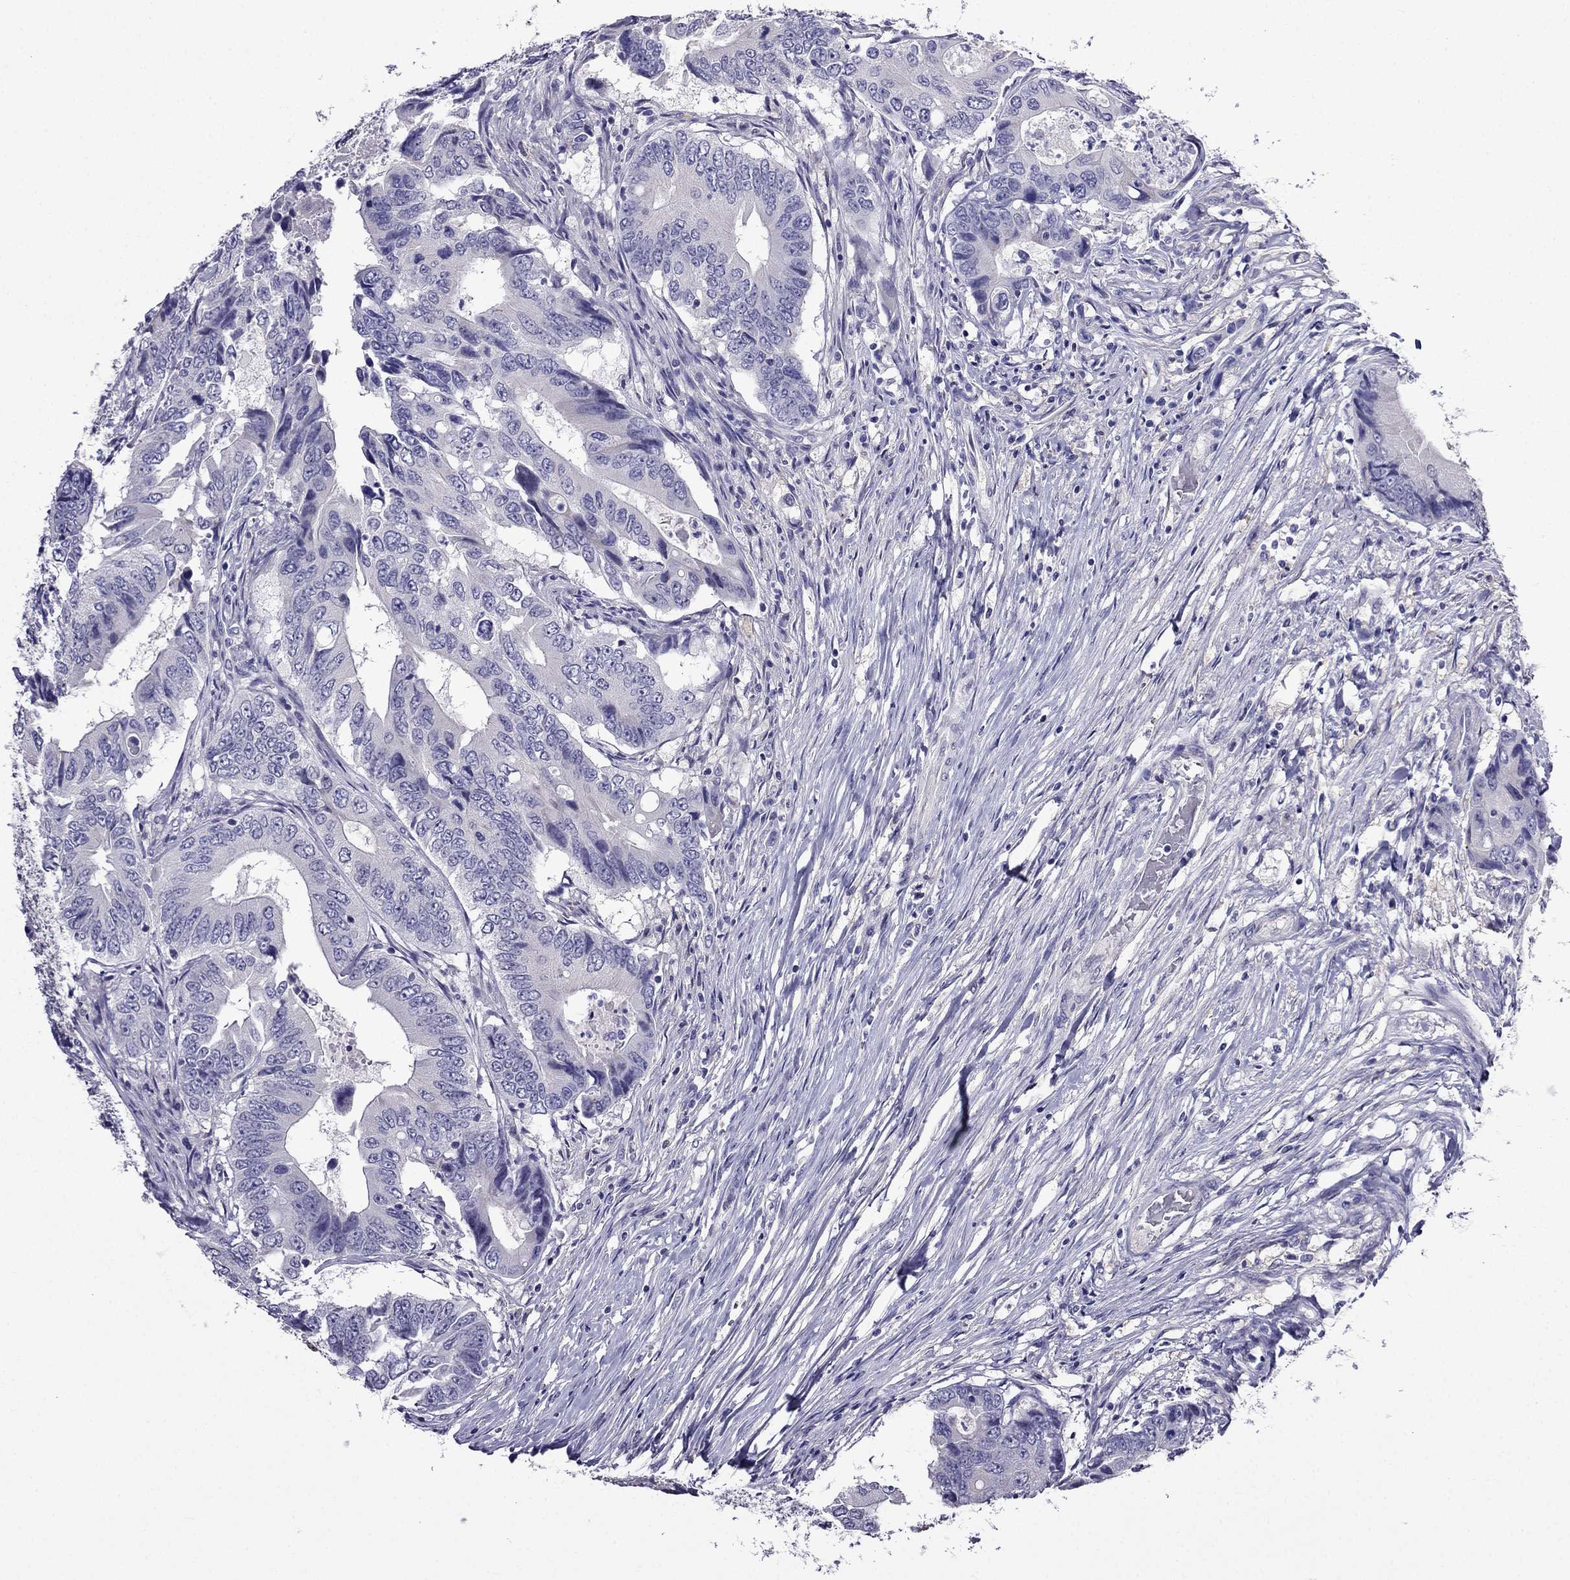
{"staining": {"intensity": "negative", "quantity": "none", "location": "none"}, "tissue": "colorectal cancer", "cell_type": "Tumor cells", "image_type": "cancer", "snomed": [{"axis": "morphology", "description": "Adenocarcinoma, NOS"}, {"axis": "topography", "description": "Colon"}], "caption": "This is an IHC histopathology image of human colorectal cancer (adenocarcinoma). There is no positivity in tumor cells.", "gene": "SCNN1D", "patient": {"sex": "female", "age": 90}}